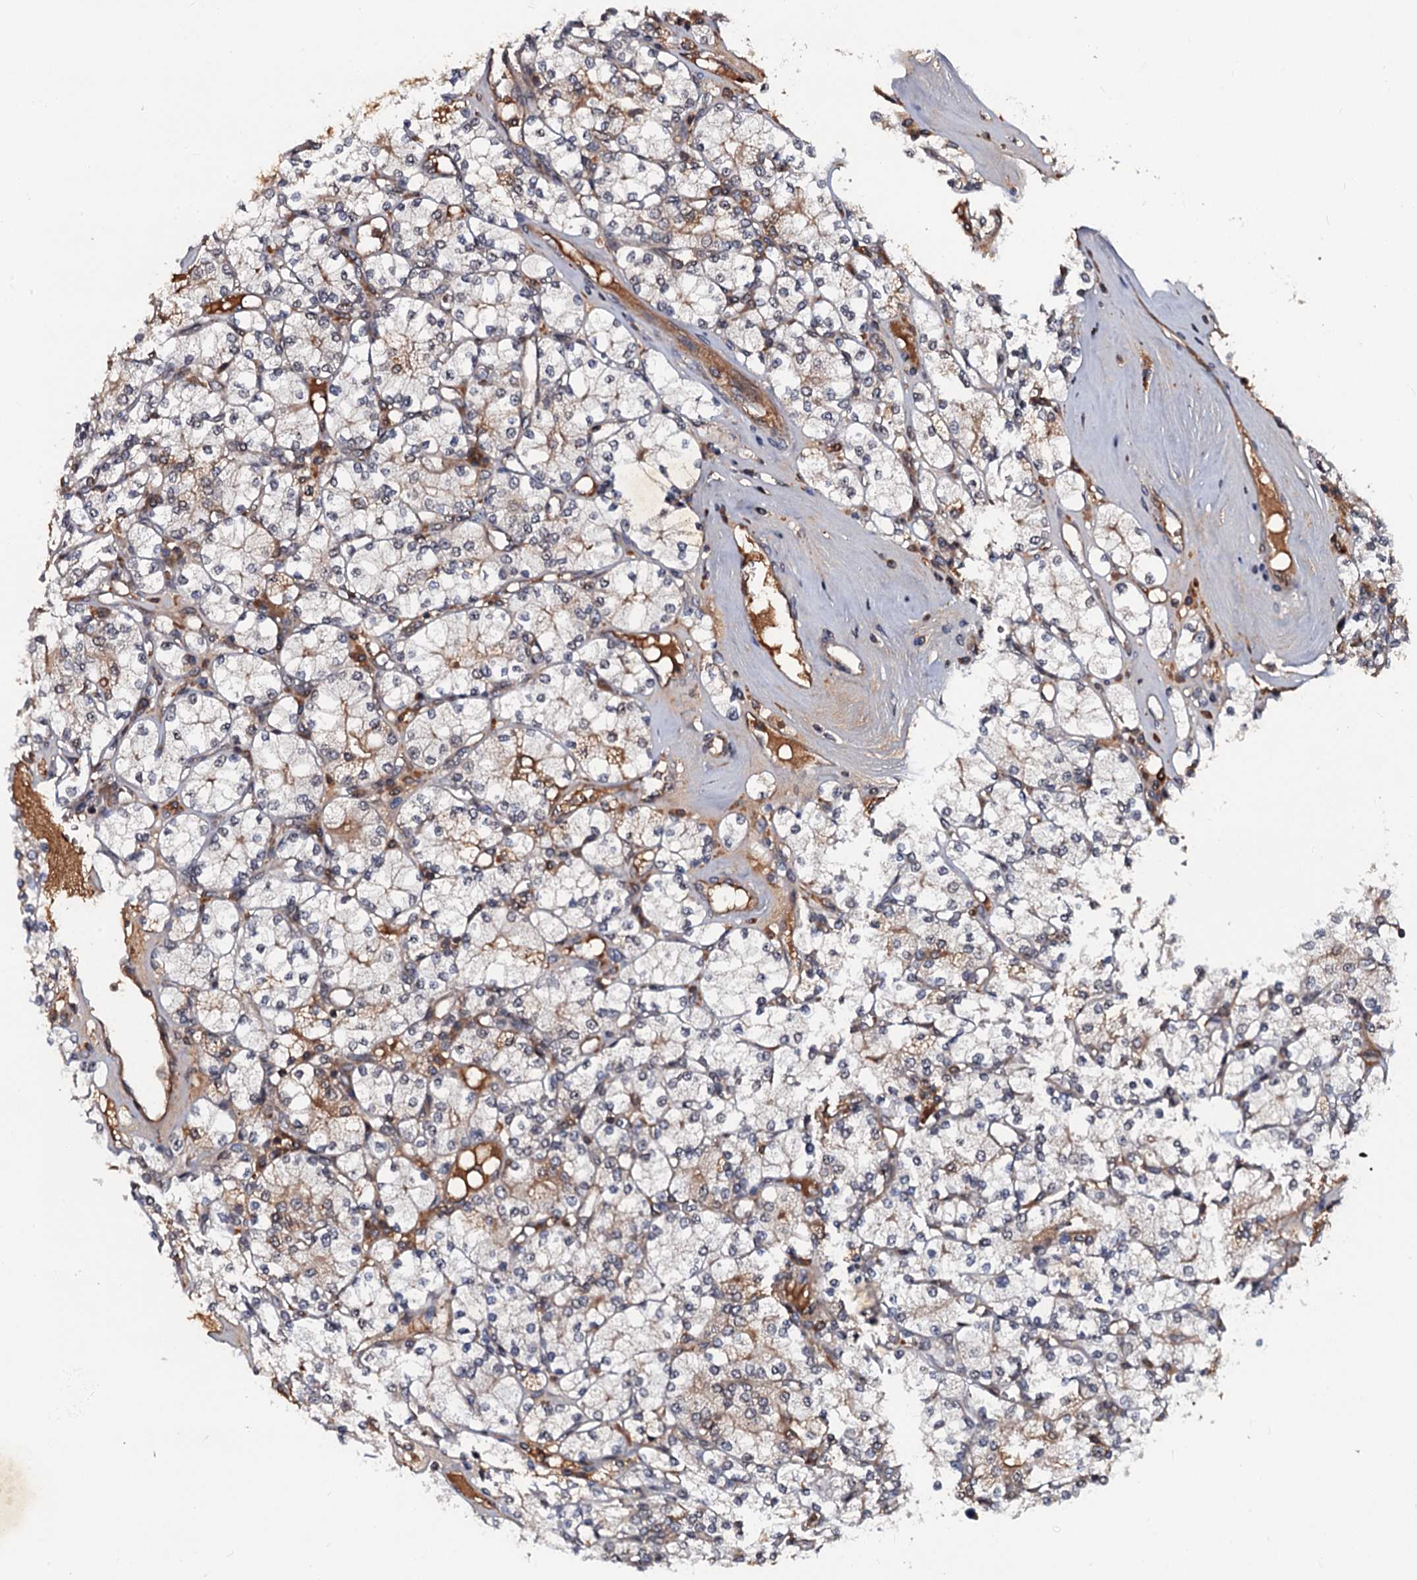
{"staining": {"intensity": "weak", "quantity": "25%-75%", "location": "cytoplasmic/membranous"}, "tissue": "renal cancer", "cell_type": "Tumor cells", "image_type": "cancer", "snomed": [{"axis": "morphology", "description": "Adenocarcinoma, NOS"}, {"axis": "topography", "description": "Kidney"}], "caption": "Protein staining reveals weak cytoplasmic/membranous expression in about 25%-75% of tumor cells in renal adenocarcinoma.", "gene": "N4BP1", "patient": {"sex": "male", "age": 77}}